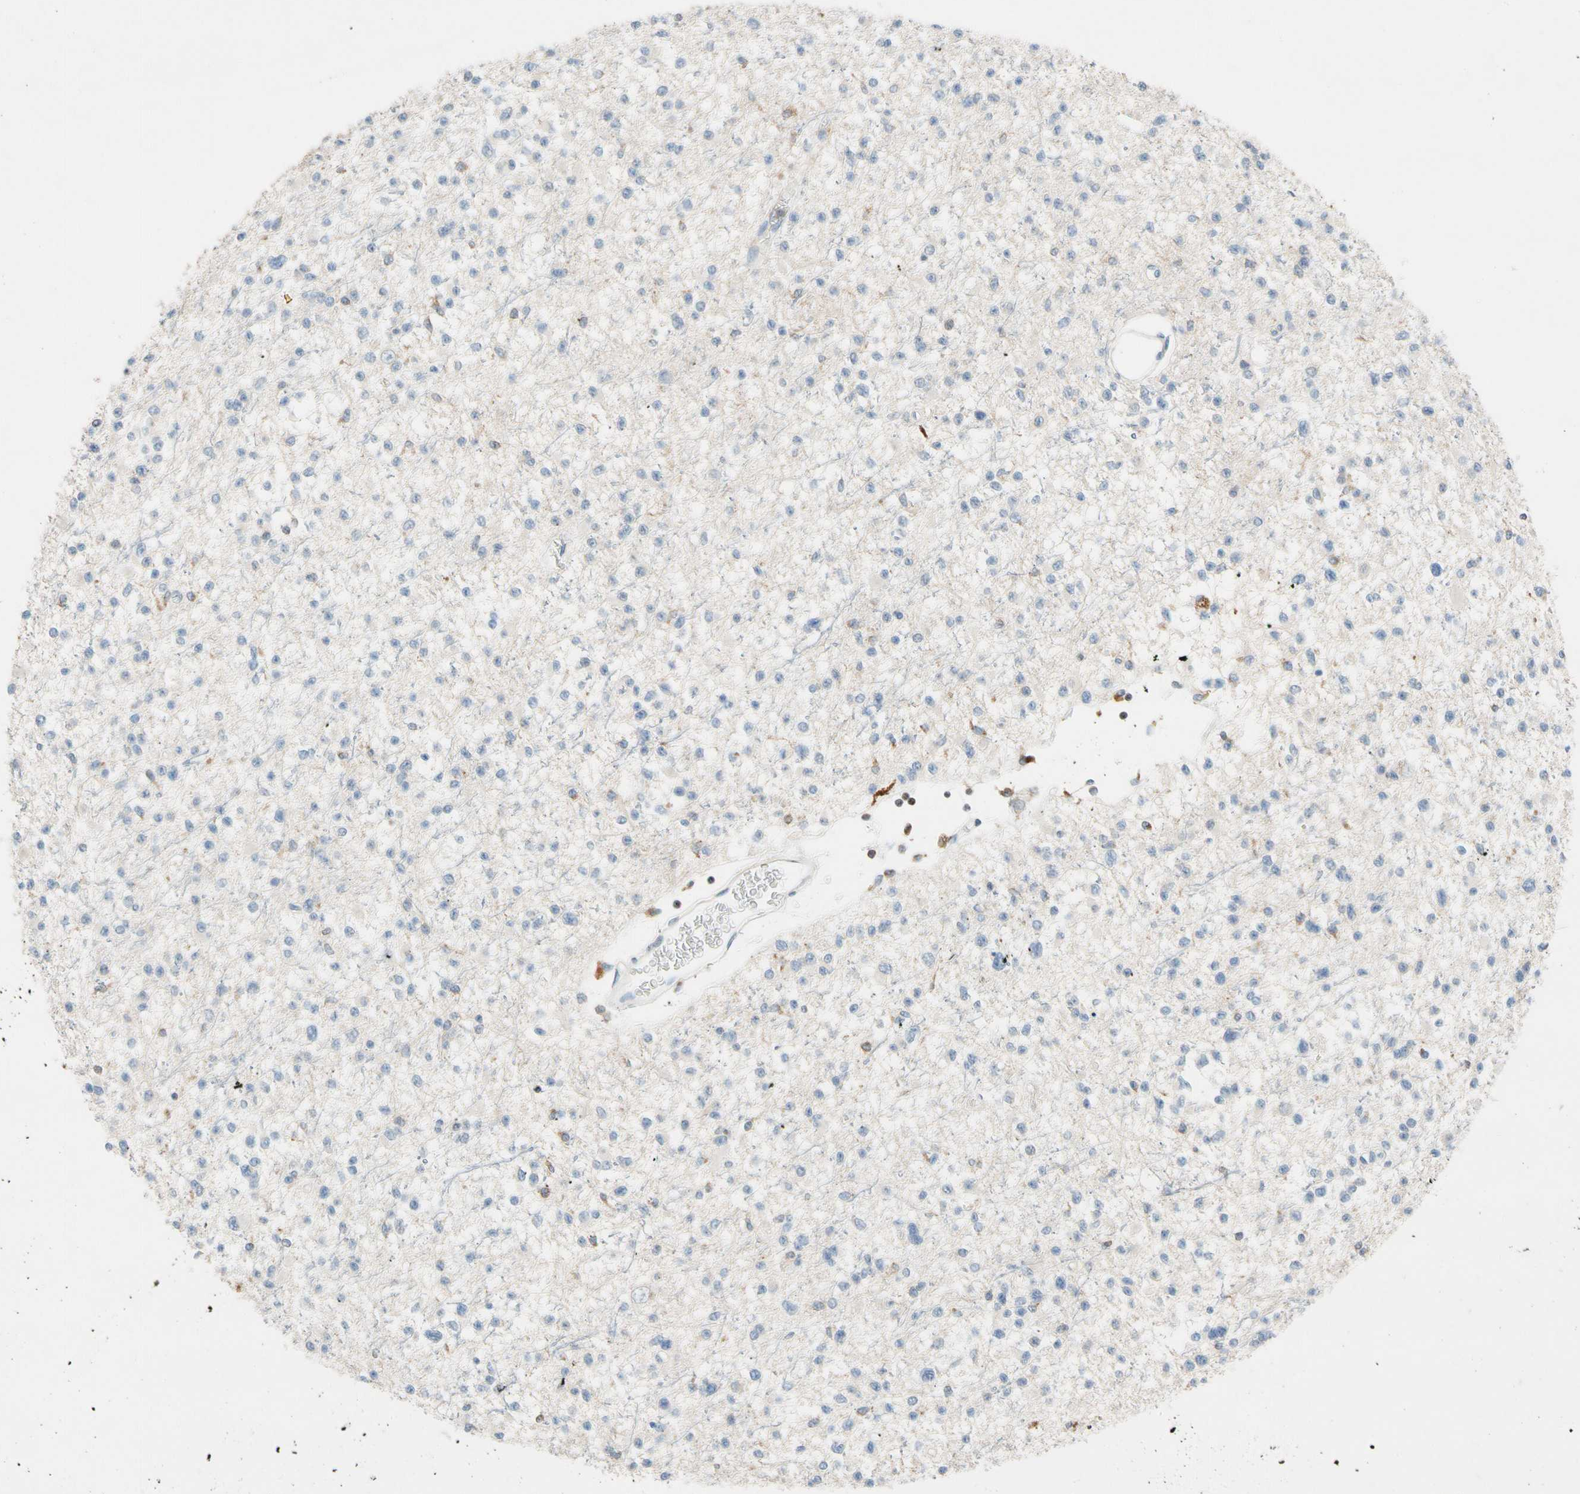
{"staining": {"intensity": "negative", "quantity": "none", "location": "none"}, "tissue": "glioma", "cell_type": "Tumor cells", "image_type": "cancer", "snomed": [{"axis": "morphology", "description": "Glioma, malignant, Low grade"}, {"axis": "topography", "description": "Brain"}], "caption": "High power microscopy image of an IHC image of glioma, revealing no significant expression in tumor cells. (Brightfield microscopy of DAB immunohistochemistry at high magnification).", "gene": "SP140", "patient": {"sex": "female", "age": 22}}